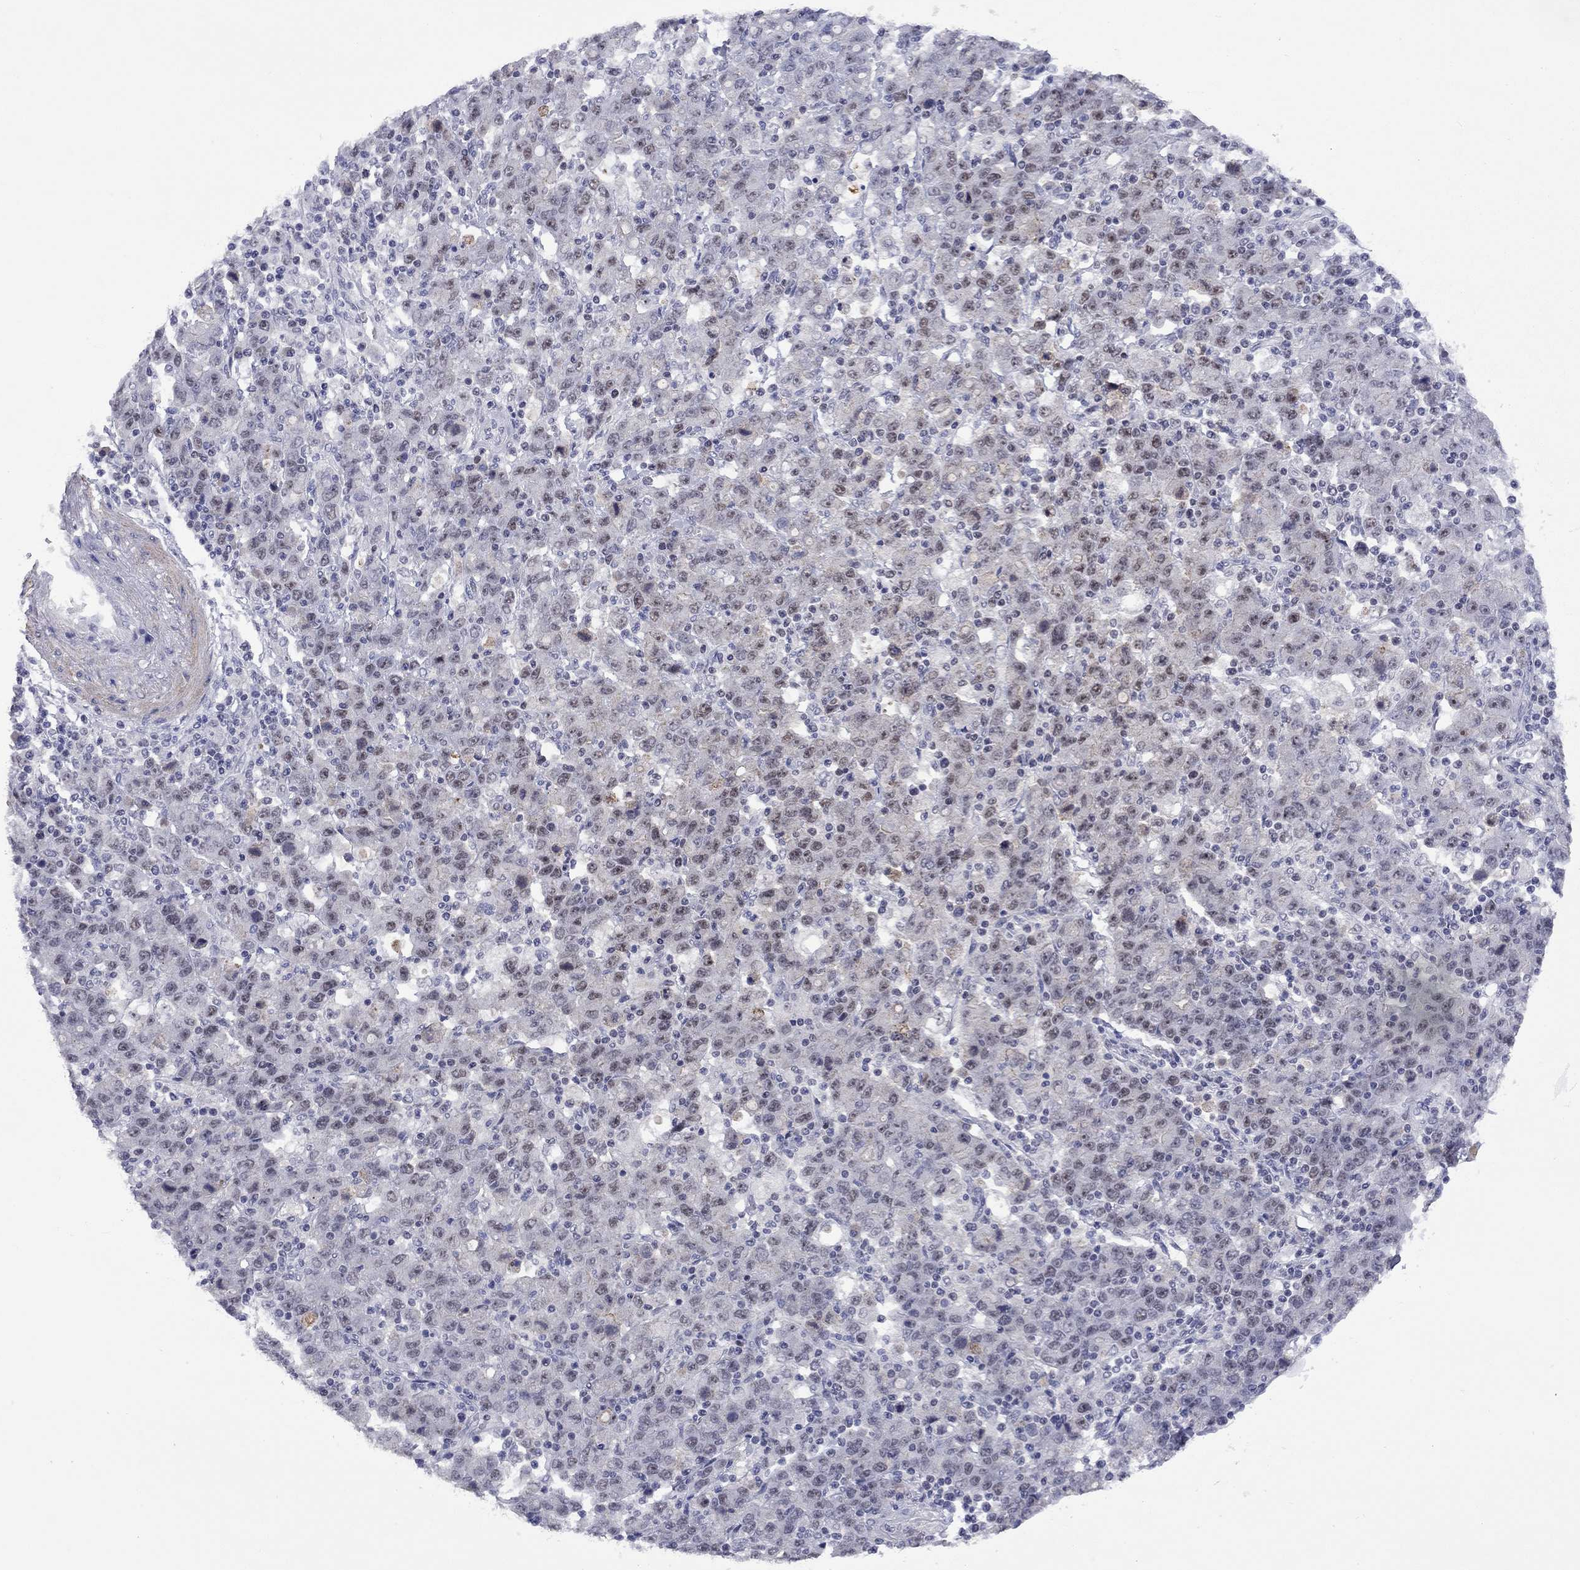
{"staining": {"intensity": "weak", "quantity": "<25%", "location": "nuclear"}, "tissue": "stomach cancer", "cell_type": "Tumor cells", "image_type": "cancer", "snomed": [{"axis": "morphology", "description": "Adenocarcinoma, NOS"}, {"axis": "topography", "description": "Stomach, upper"}], "caption": "Tumor cells show no significant protein staining in stomach adenocarcinoma.", "gene": "SPOUT1", "patient": {"sex": "male", "age": 69}}